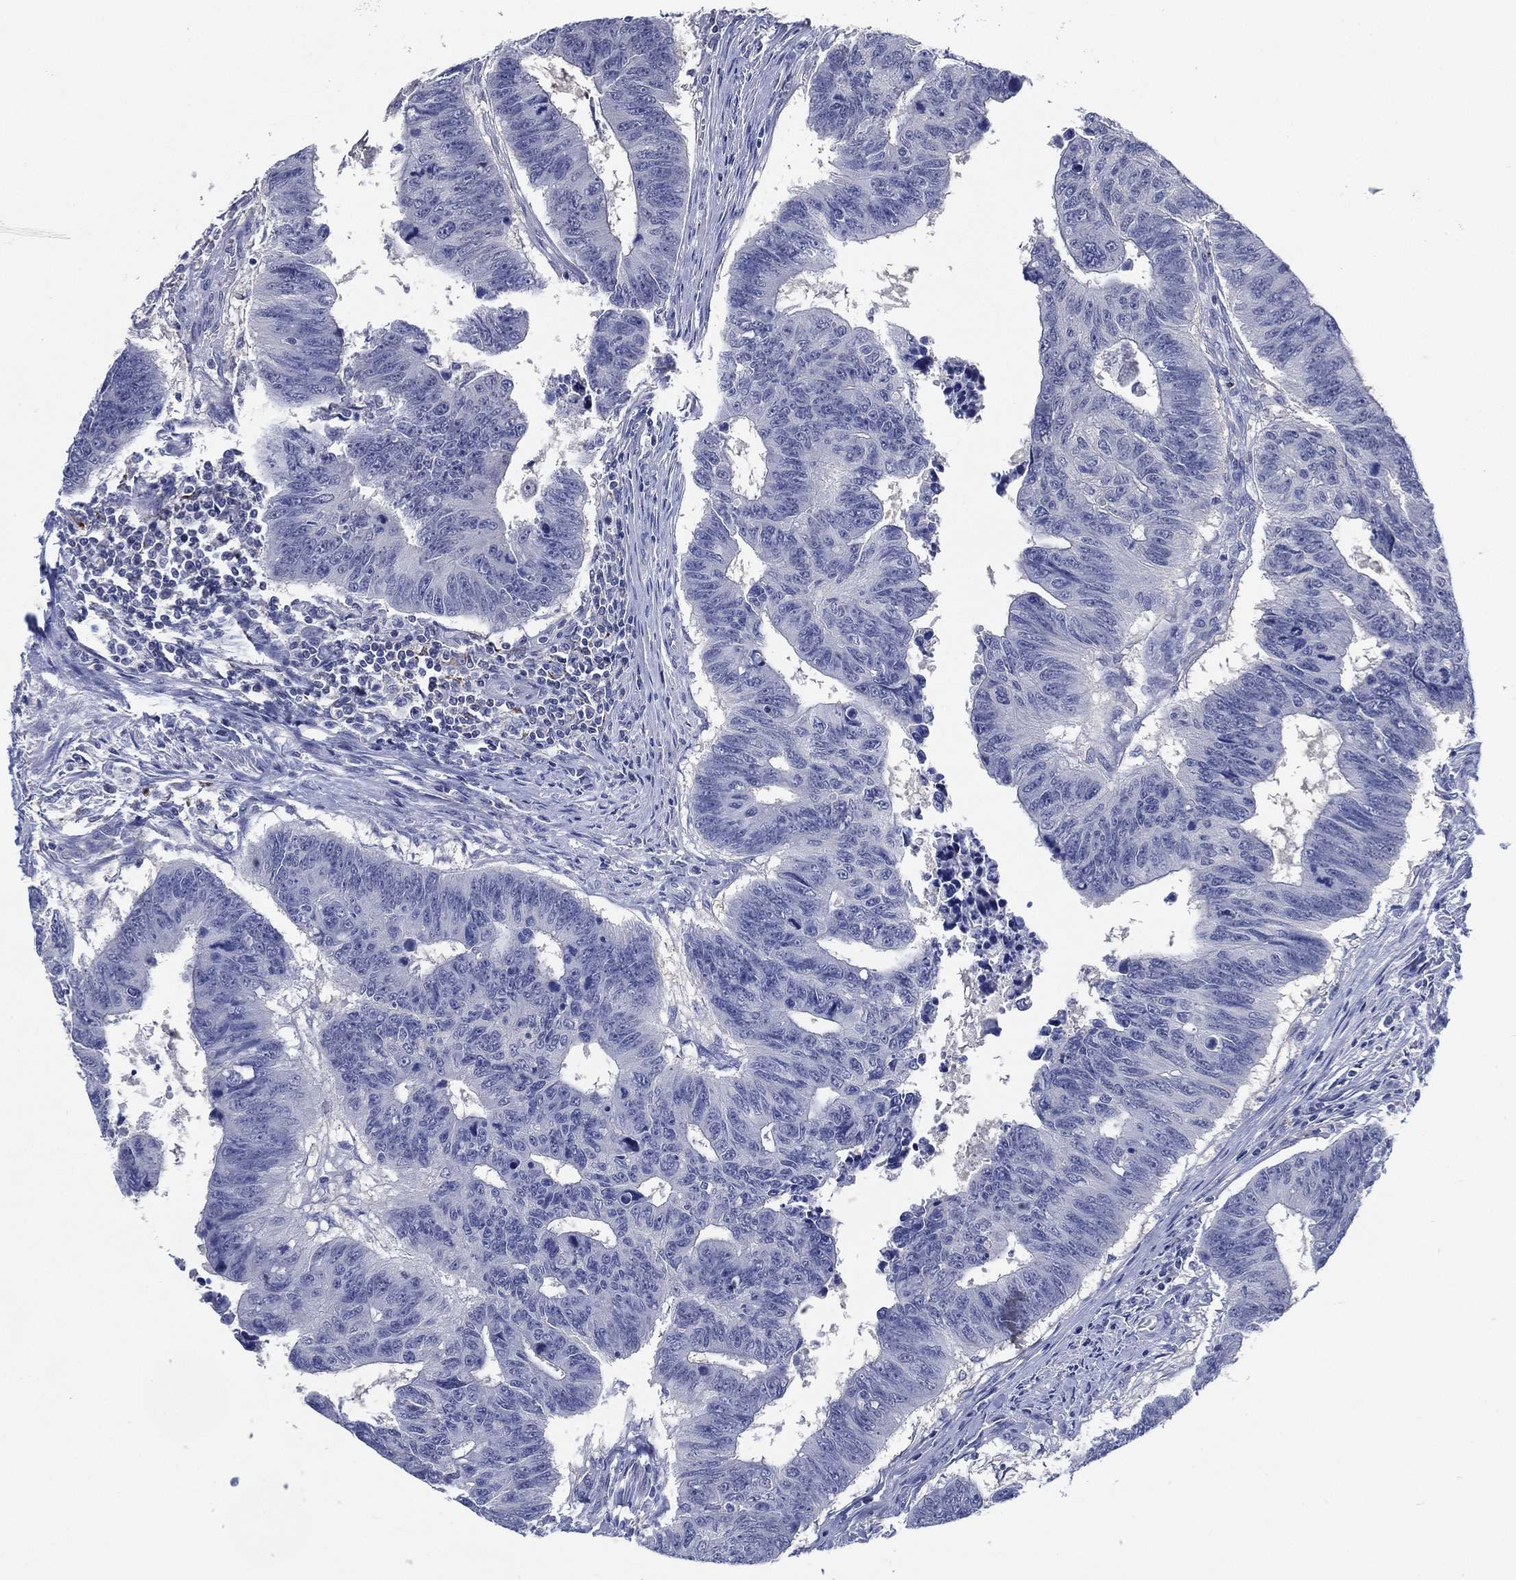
{"staining": {"intensity": "negative", "quantity": "none", "location": "none"}, "tissue": "colorectal cancer", "cell_type": "Tumor cells", "image_type": "cancer", "snomed": [{"axis": "morphology", "description": "Adenocarcinoma, NOS"}, {"axis": "topography", "description": "Rectum"}], "caption": "Immunohistochemistry (IHC) of human colorectal cancer reveals no positivity in tumor cells. (DAB (3,3'-diaminobenzidine) immunohistochemistry (IHC) with hematoxylin counter stain).", "gene": "C5orf46", "patient": {"sex": "female", "age": 85}}